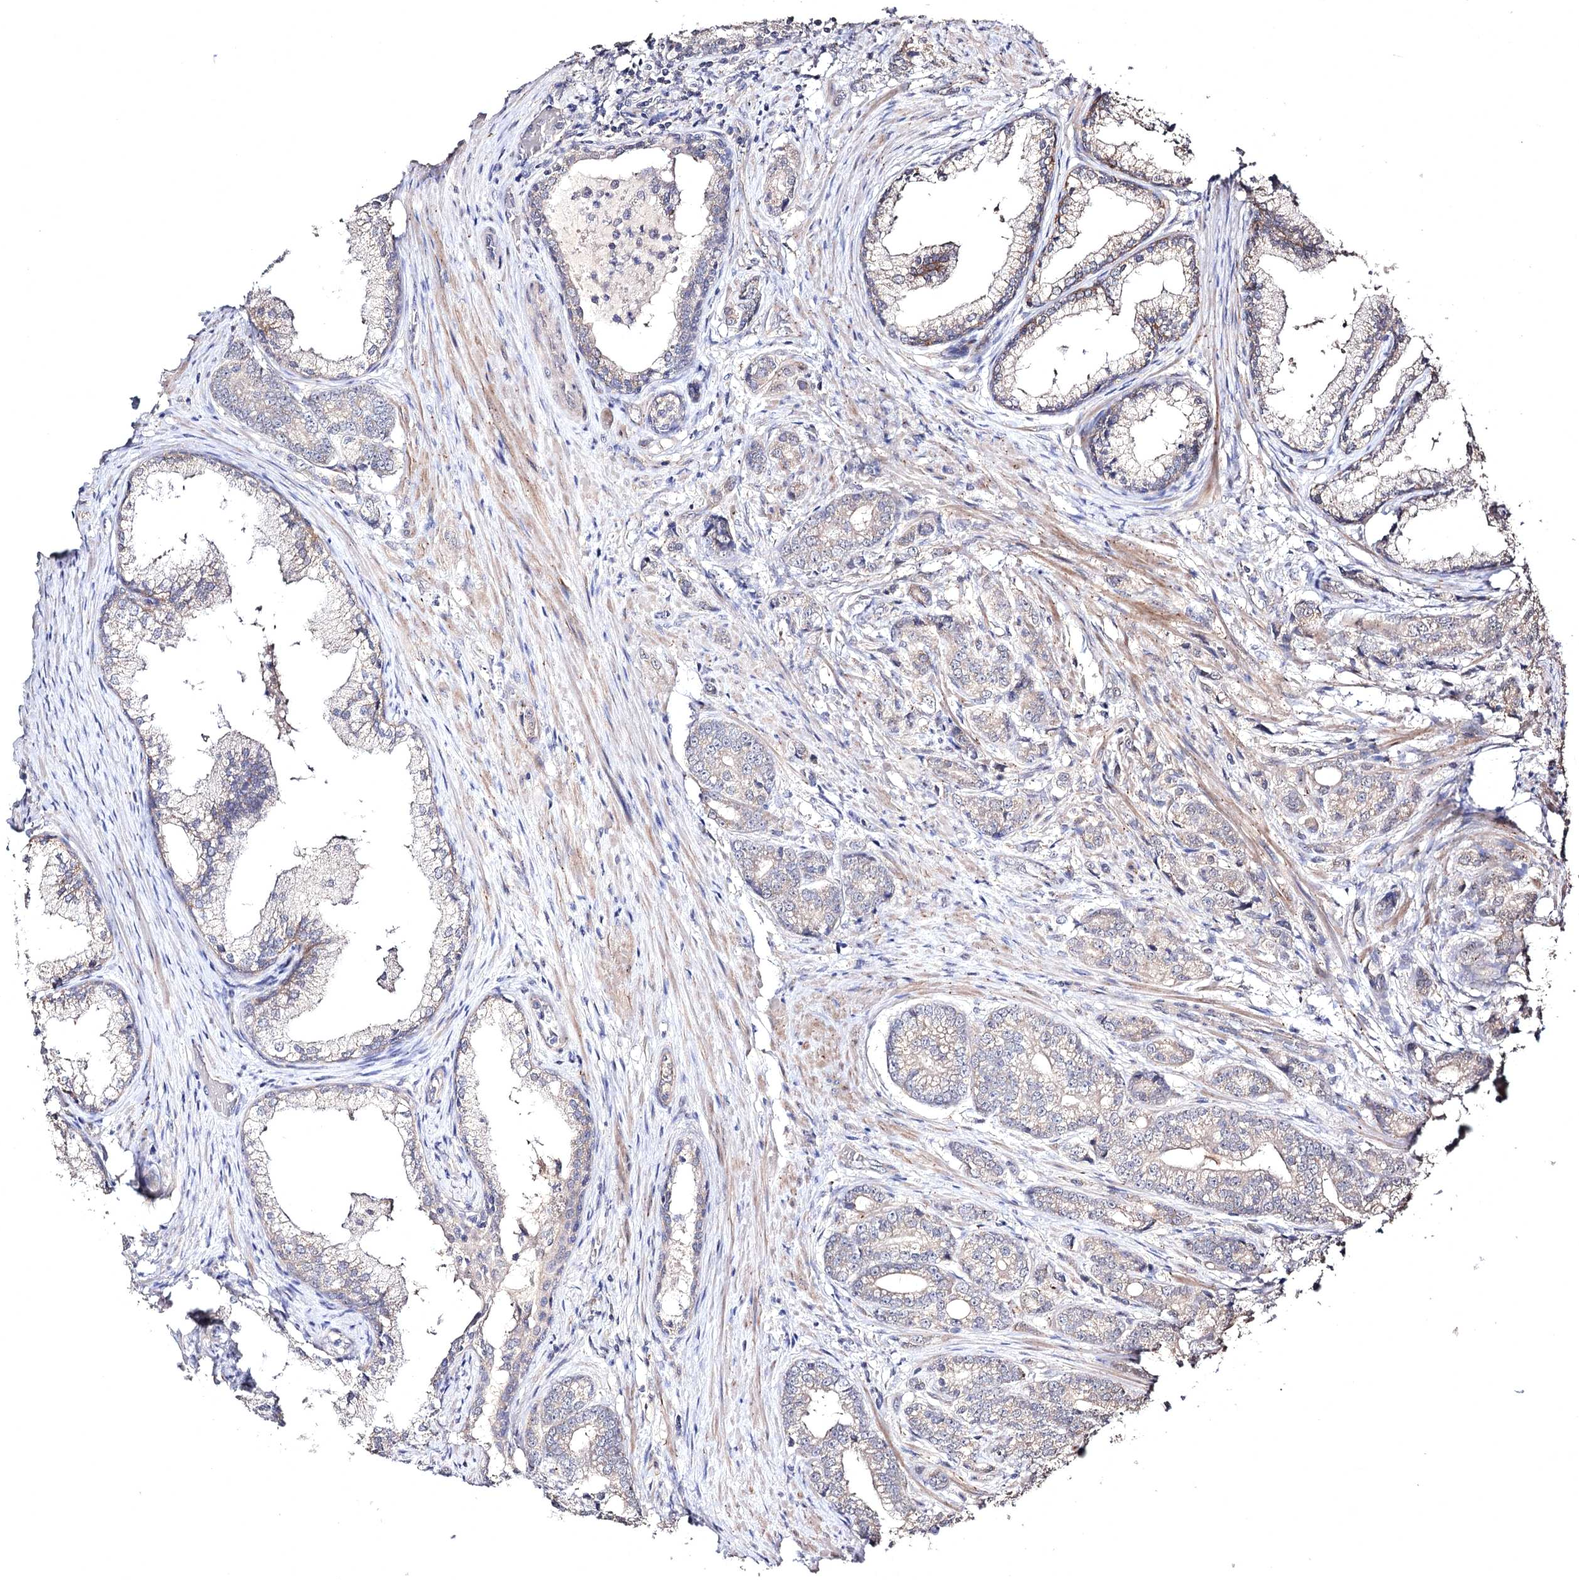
{"staining": {"intensity": "negative", "quantity": "none", "location": "none"}, "tissue": "prostate cancer", "cell_type": "Tumor cells", "image_type": "cancer", "snomed": [{"axis": "morphology", "description": "Adenocarcinoma, Low grade"}, {"axis": "topography", "description": "Prostate"}], "caption": "Protein analysis of low-grade adenocarcinoma (prostate) reveals no significant expression in tumor cells.", "gene": "SEMA4G", "patient": {"sex": "male", "age": 71}}